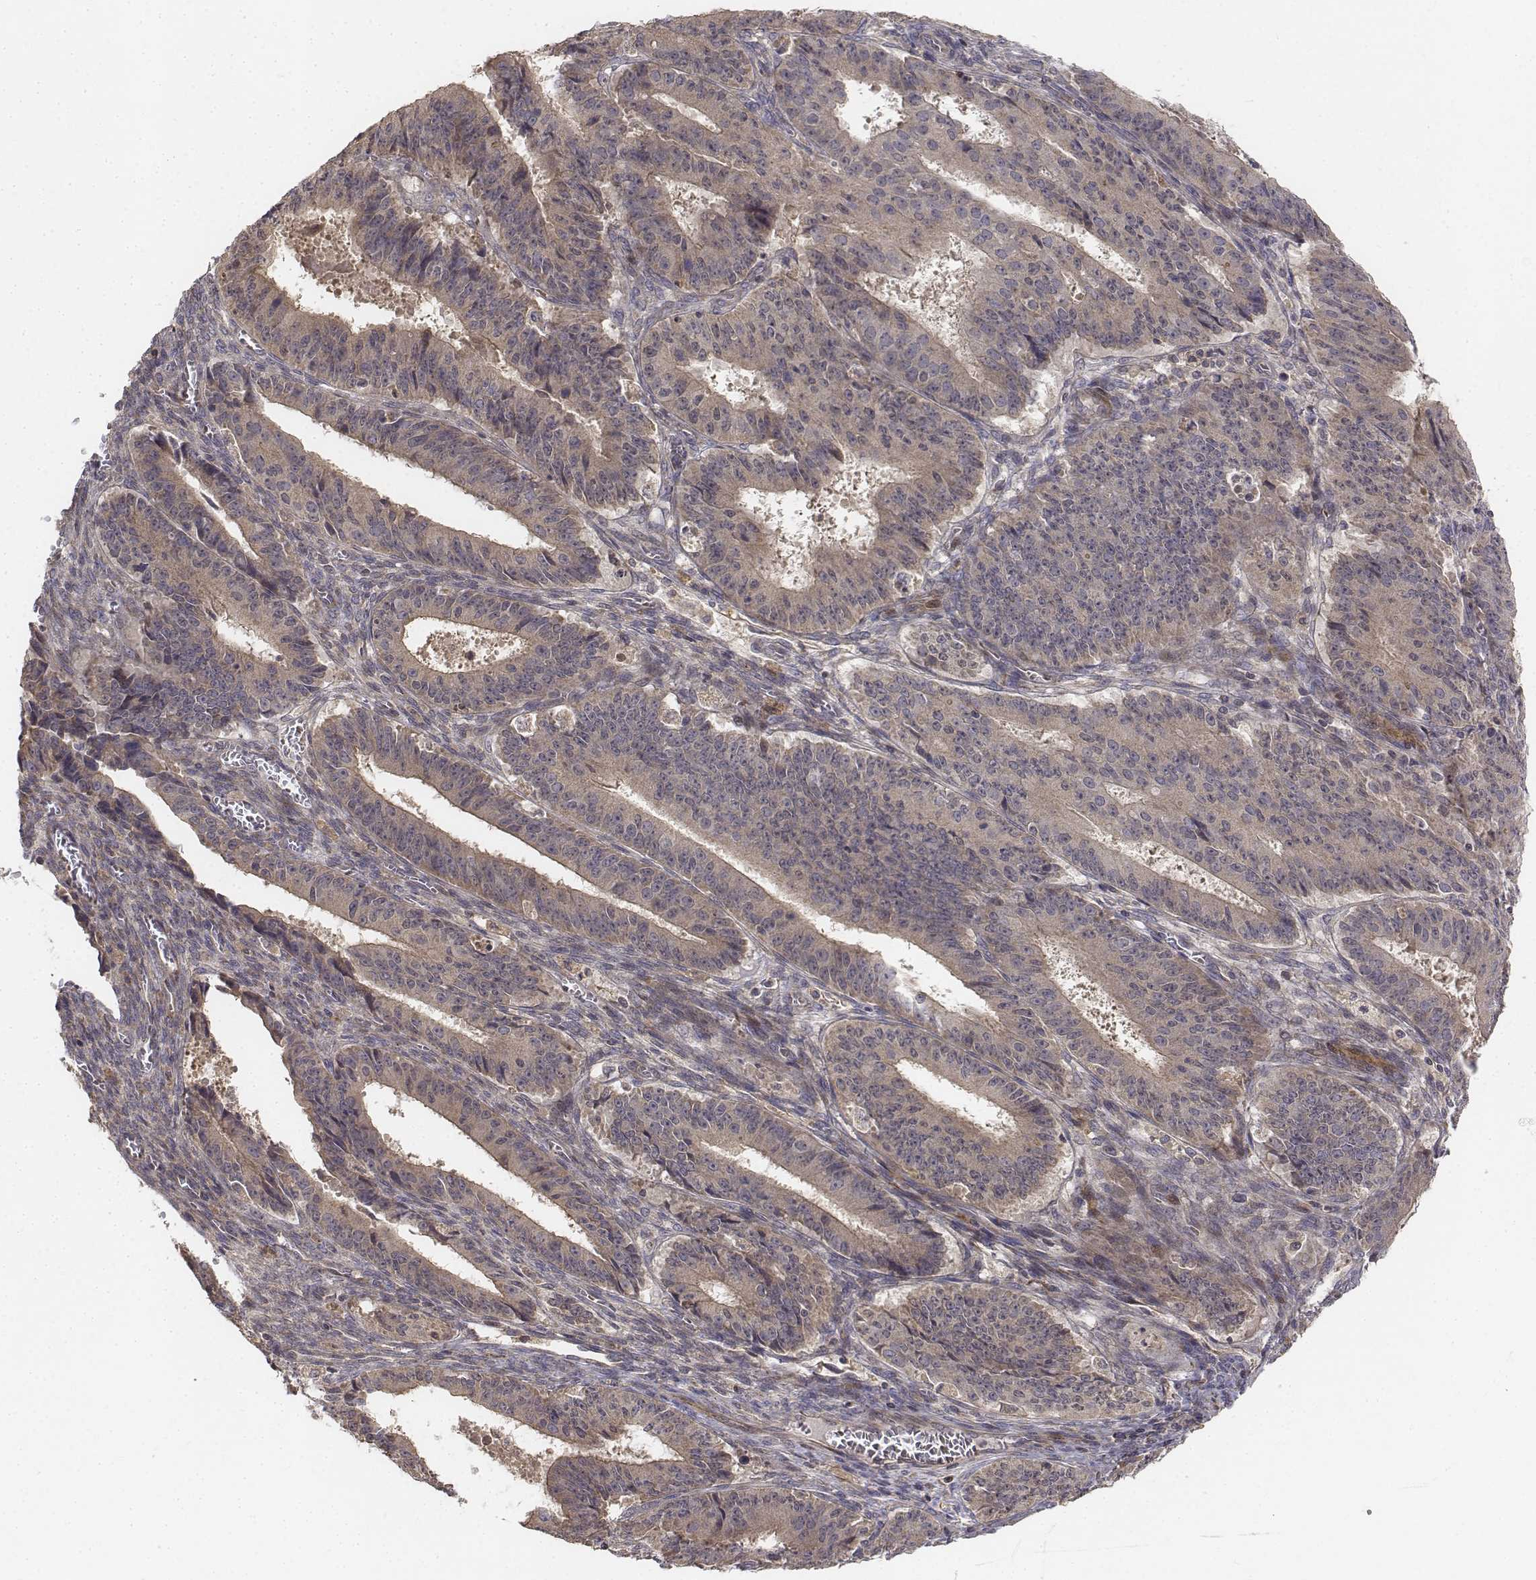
{"staining": {"intensity": "weak", "quantity": ">75%", "location": "cytoplasmic/membranous"}, "tissue": "ovarian cancer", "cell_type": "Tumor cells", "image_type": "cancer", "snomed": [{"axis": "morphology", "description": "Carcinoma, endometroid"}, {"axis": "topography", "description": "Ovary"}], "caption": "An image showing weak cytoplasmic/membranous positivity in approximately >75% of tumor cells in ovarian cancer (endometroid carcinoma), as visualized by brown immunohistochemical staining.", "gene": "FBXO21", "patient": {"sex": "female", "age": 42}}